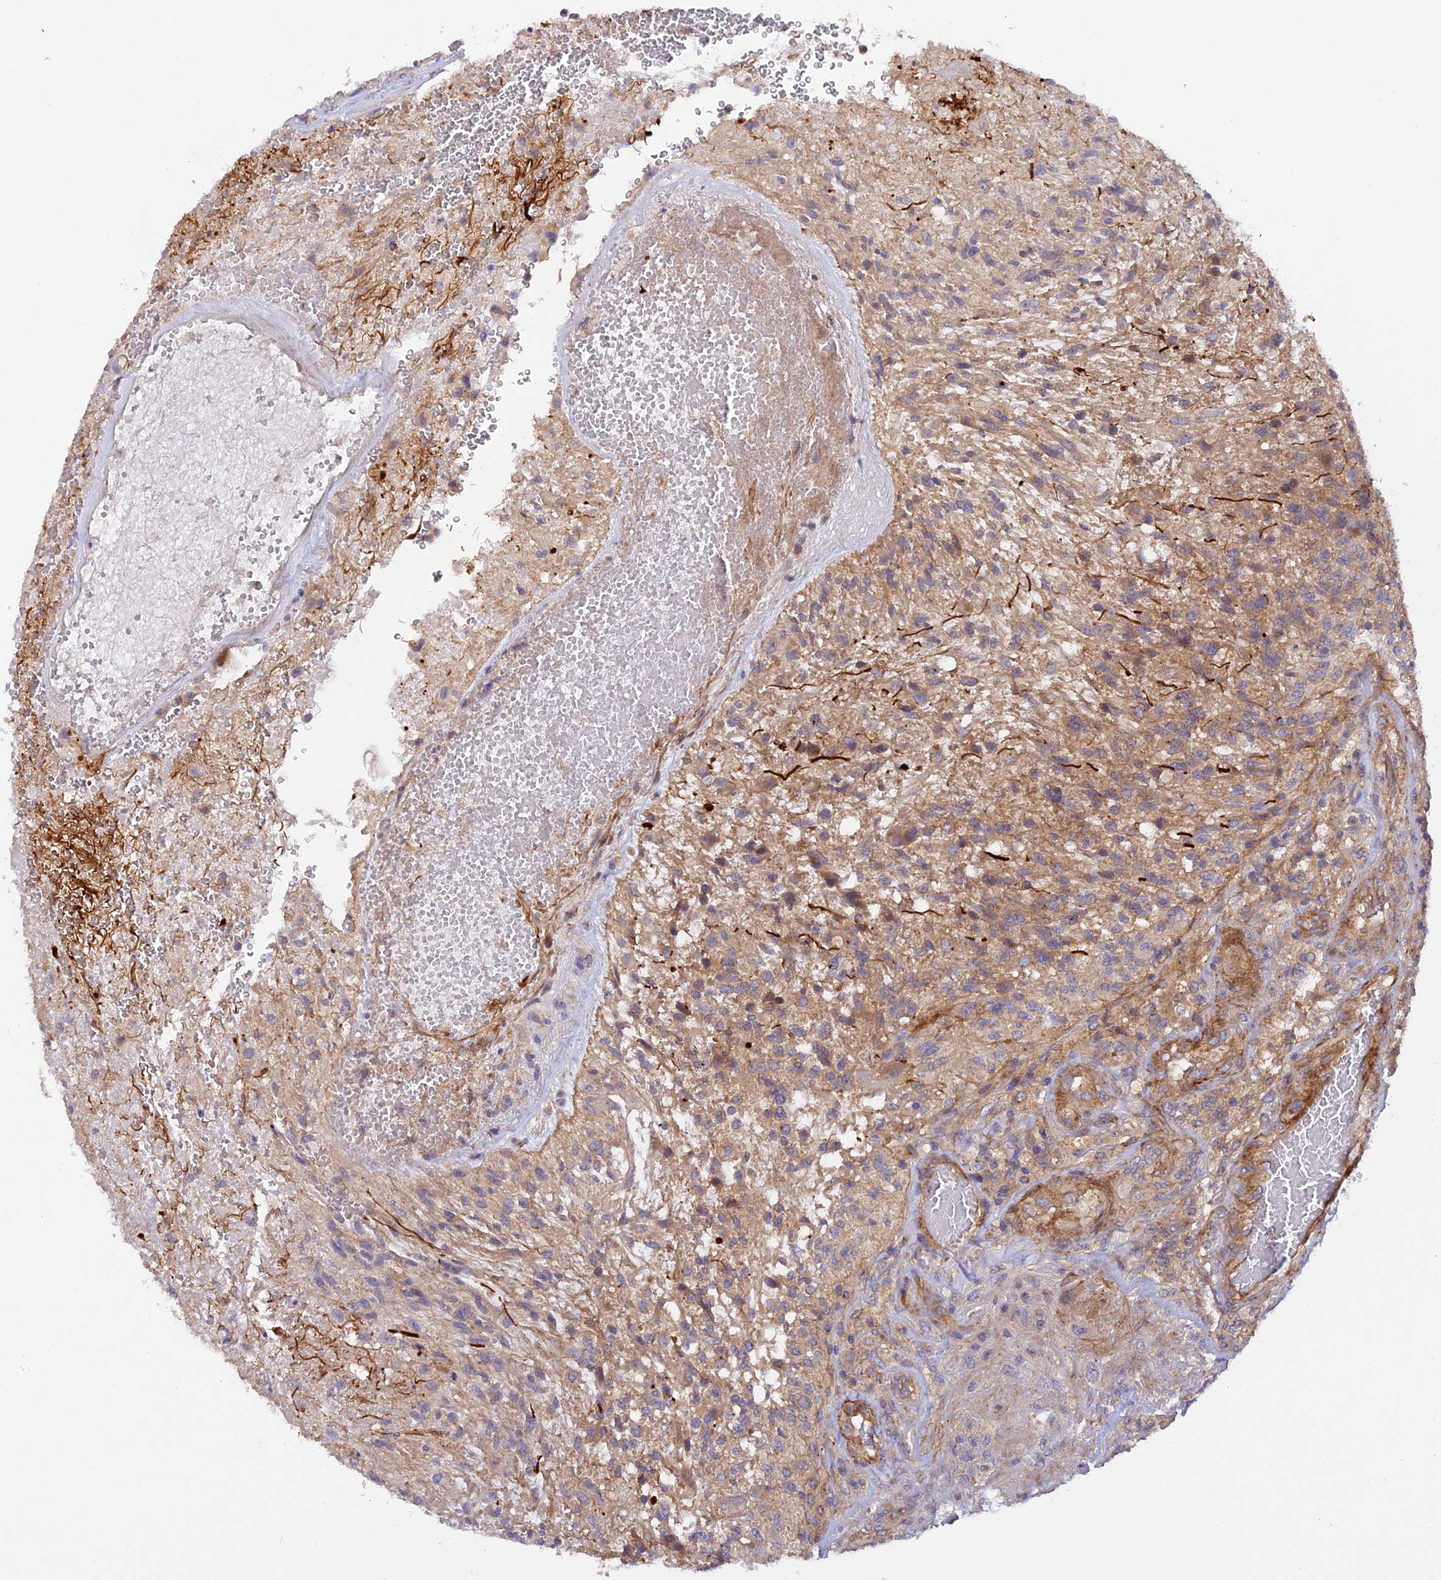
{"staining": {"intensity": "moderate", "quantity": ">75%", "location": "cytoplasmic/membranous"}, "tissue": "glioma", "cell_type": "Tumor cells", "image_type": "cancer", "snomed": [{"axis": "morphology", "description": "Glioma, malignant, High grade"}, {"axis": "topography", "description": "Brain"}], "caption": "A histopathology image showing moderate cytoplasmic/membranous positivity in approximately >75% of tumor cells in glioma, as visualized by brown immunohistochemical staining.", "gene": "ADAMTS15", "patient": {"sex": "male", "age": 56}}